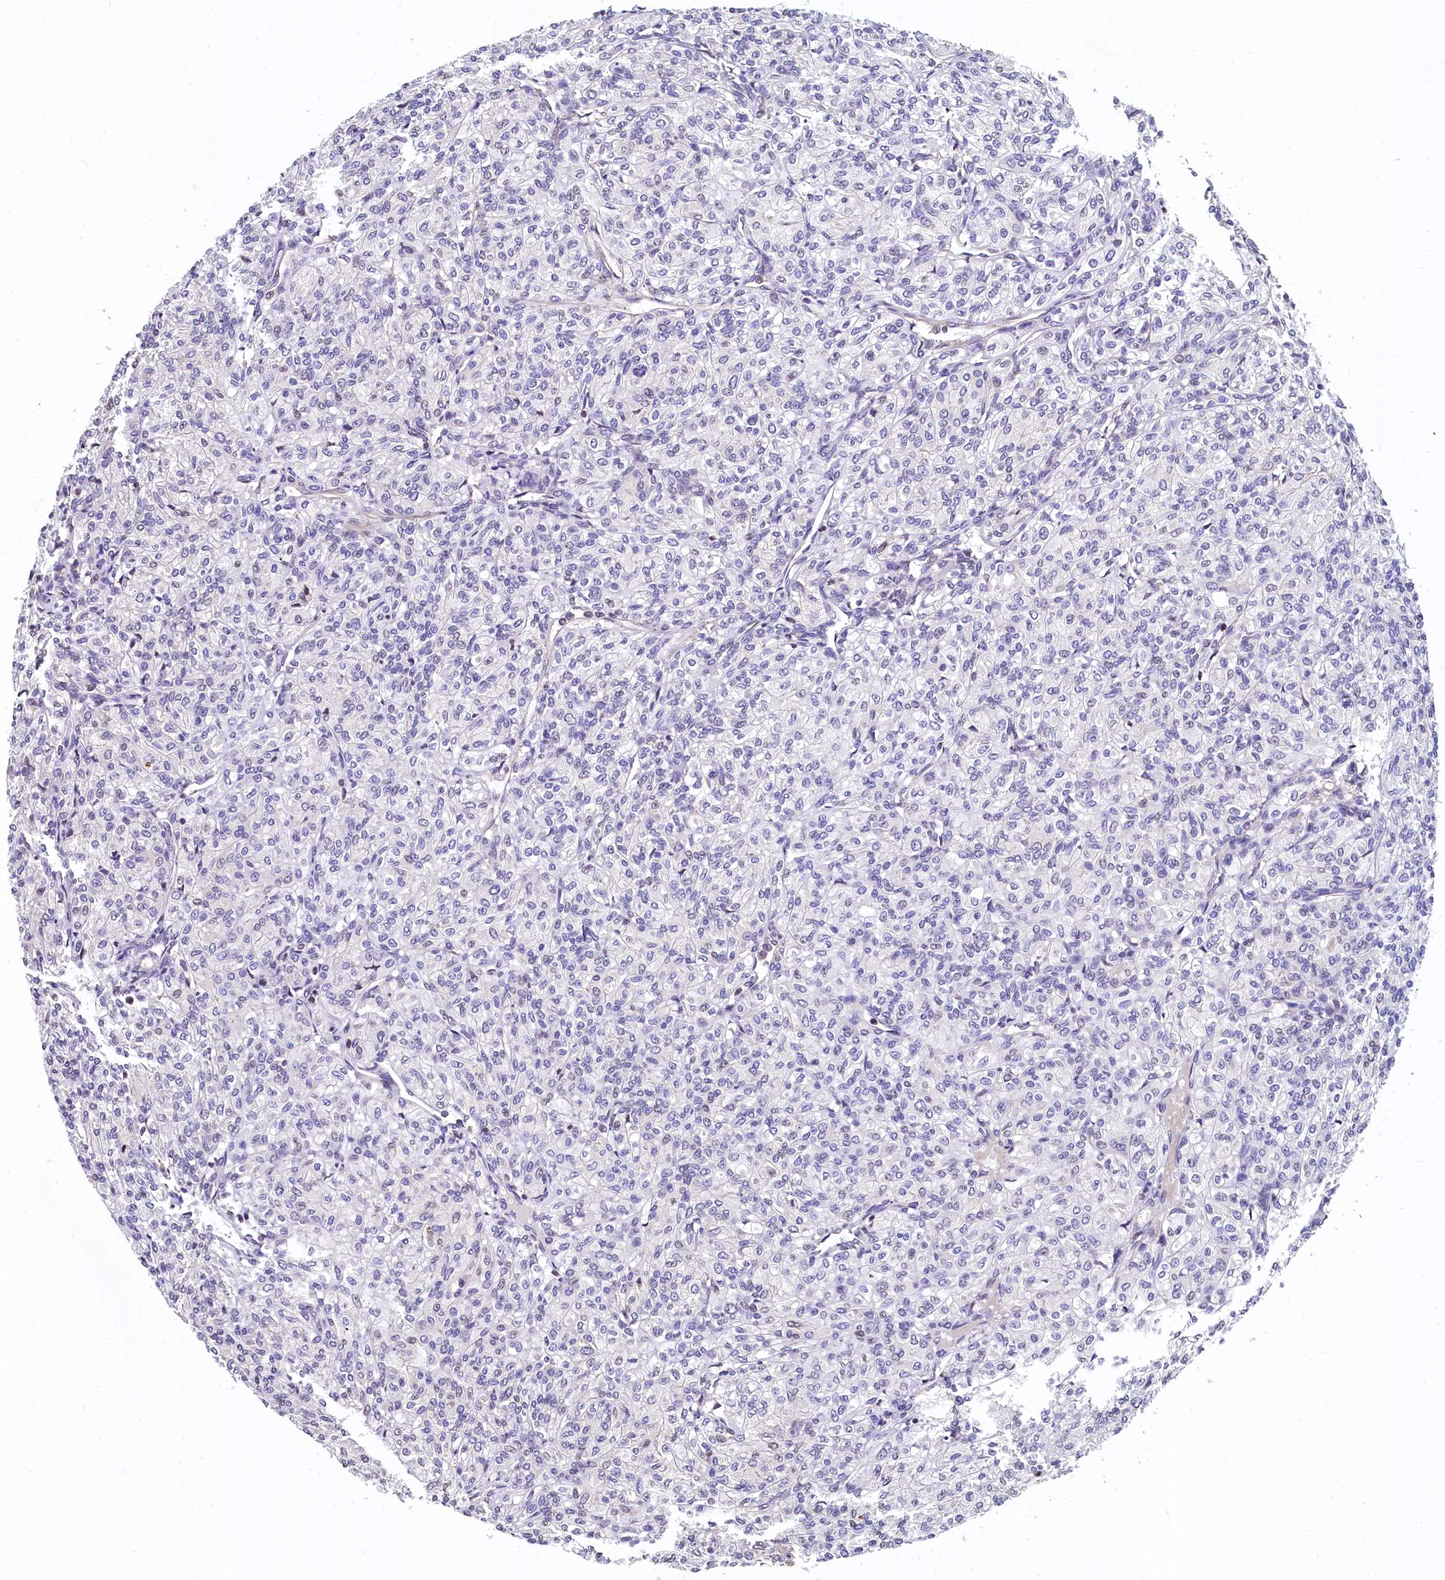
{"staining": {"intensity": "negative", "quantity": "none", "location": "none"}, "tissue": "renal cancer", "cell_type": "Tumor cells", "image_type": "cancer", "snomed": [{"axis": "morphology", "description": "Adenocarcinoma, NOS"}, {"axis": "topography", "description": "Kidney"}], "caption": "IHC of adenocarcinoma (renal) displays no staining in tumor cells. (Stains: DAB (3,3'-diaminobenzidine) immunohistochemistry with hematoxylin counter stain, Microscopy: brightfield microscopy at high magnification).", "gene": "ZNF2", "patient": {"sex": "male", "age": 77}}